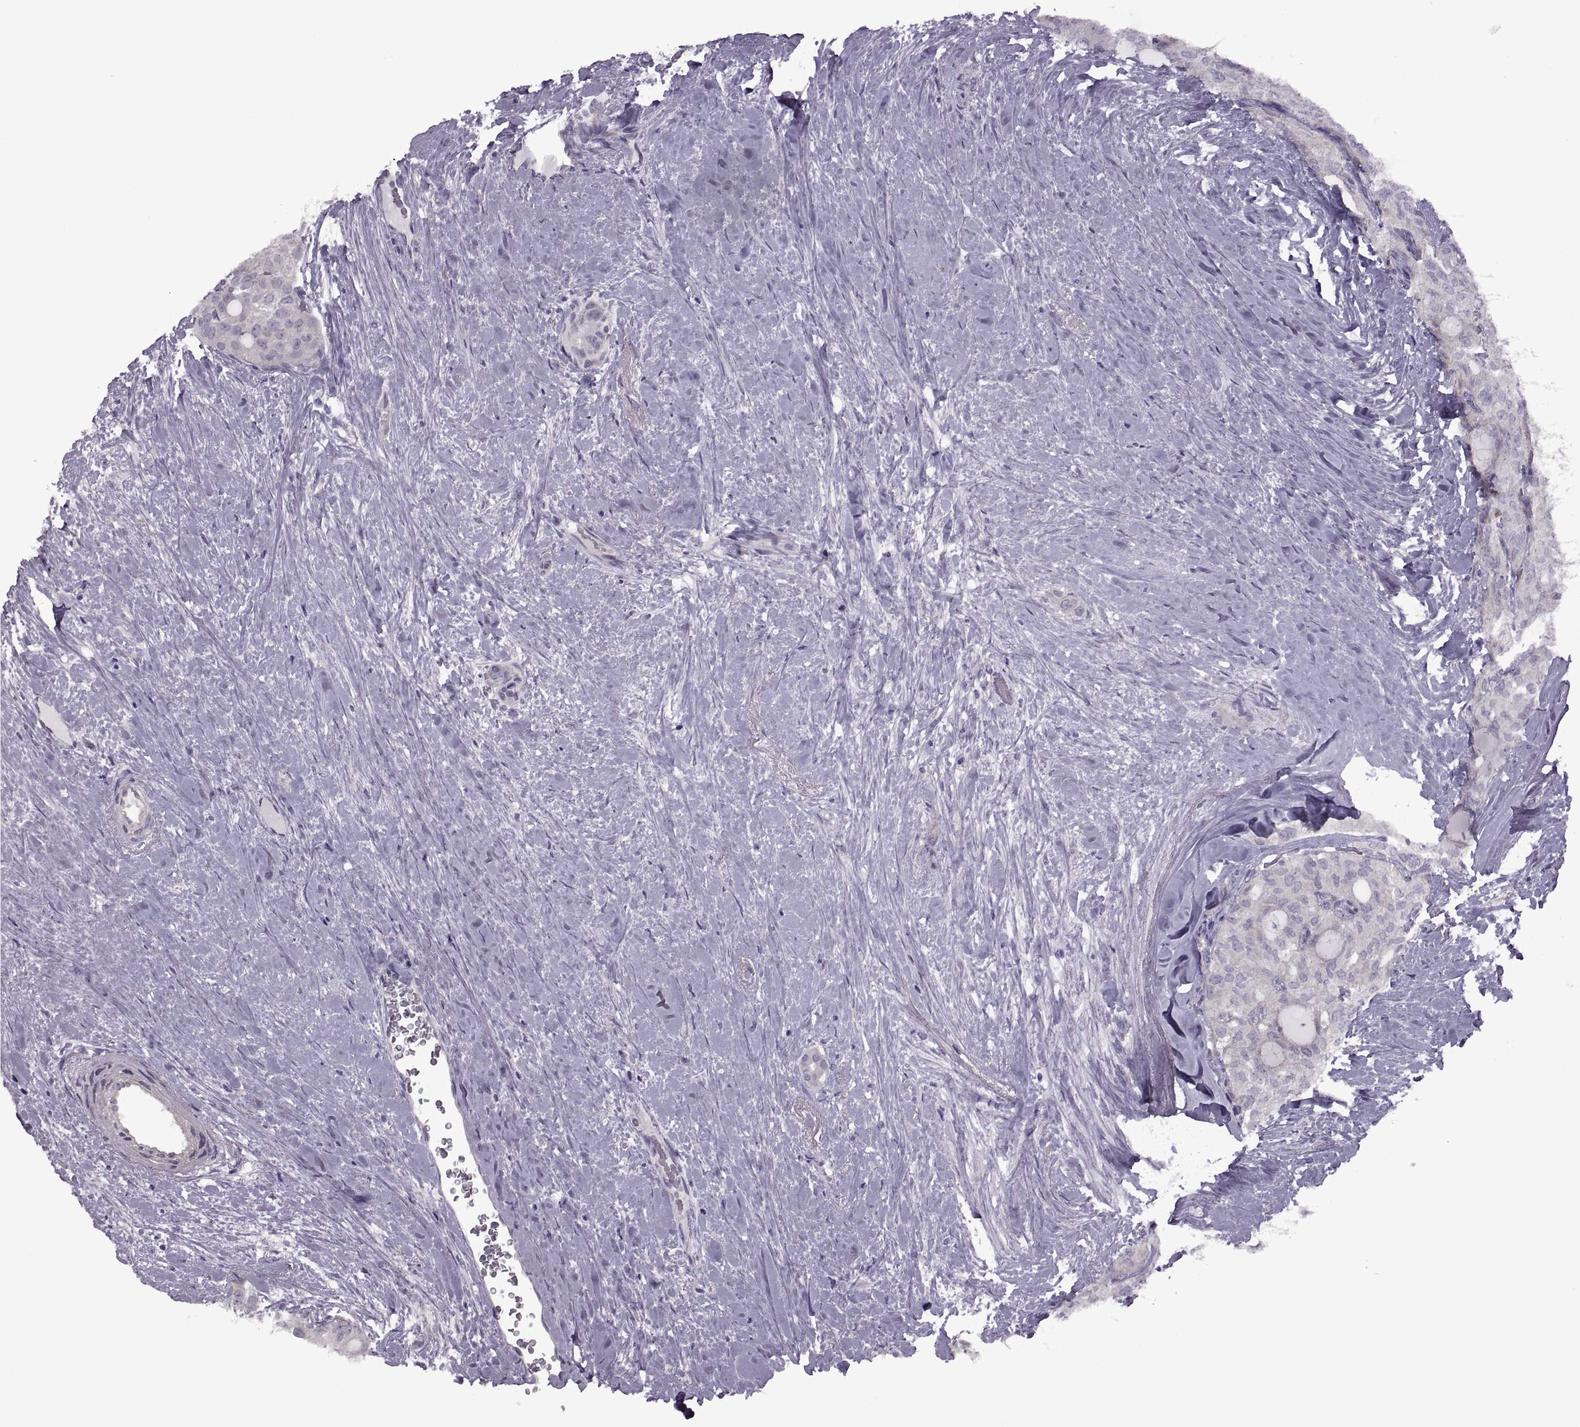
{"staining": {"intensity": "negative", "quantity": "none", "location": "none"}, "tissue": "thyroid cancer", "cell_type": "Tumor cells", "image_type": "cancer", "snomed": [{"axis": "morphology", "description": "Follicular adenoma carcinoma, NOS"}, {"axis": "topography", "description": "Thyroid gland"}], "caption": "This is an immunohistochemistry (IHC) image of thyroid follicular adenoma carcinoma. There is no staining in tumor cells.", "gene": "RIPK4", "patient": {"sex": "male", "age": 75}}